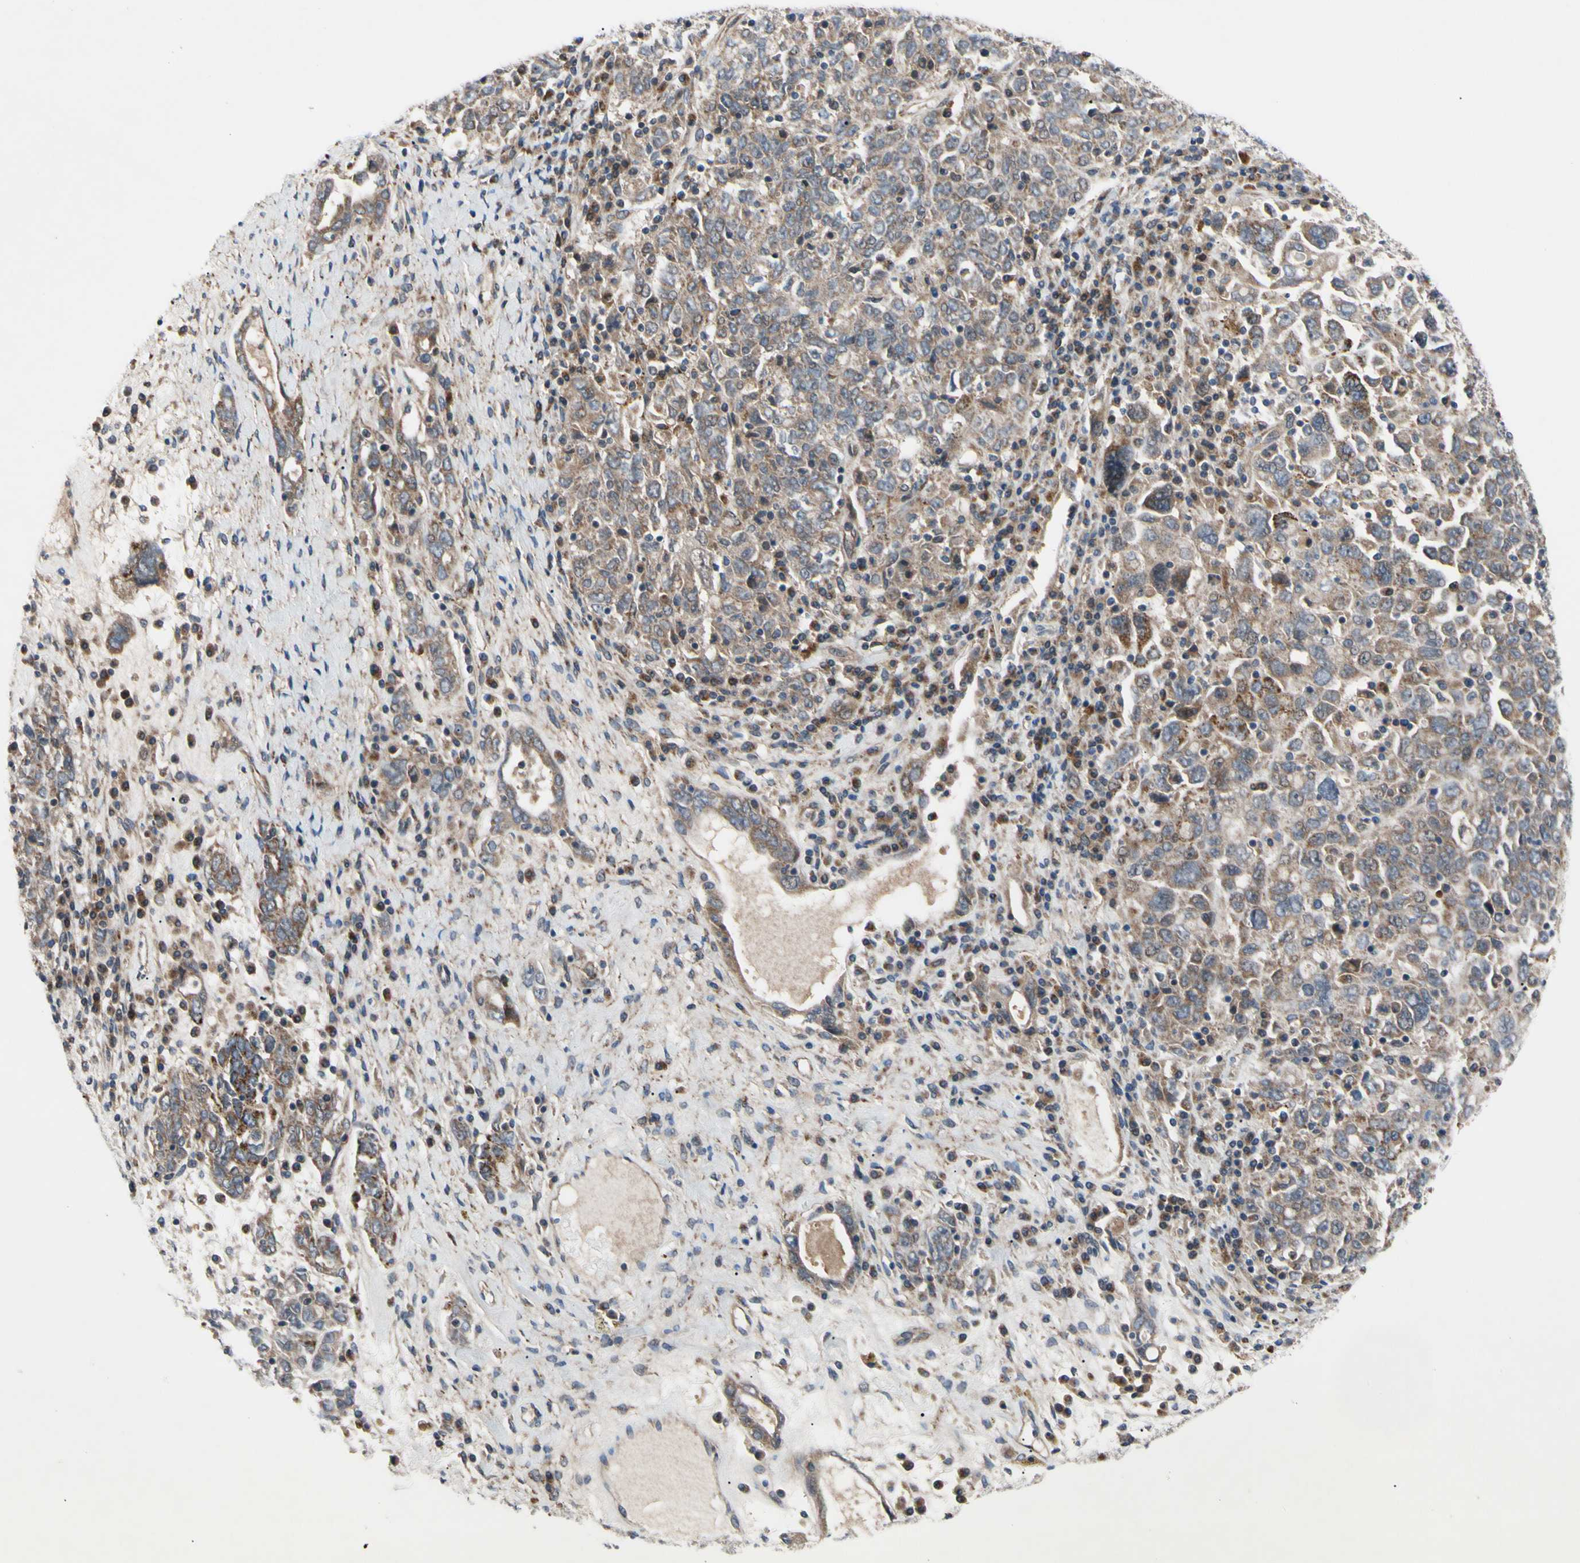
{"staining": {"intensity": "moderate", "quantity": ">75%", "location": "cytoplasmic/membranous"}, "tissue": "ovarian cancer", "cell_type": "Tumor cells", "image_type": "cancer", "snomed": [{"axis": "morphology", "description": "Carcinoma, endometroid"}, {"axis": "topography", "description": "Ovary"}], "caption": "Human ovarian cancer (endometroid carcinoma) stained with a protein marker reveals moderate staining in tumor cells.", "gene": "SVIL", "patient": {"sex": "female", "age": 62}}